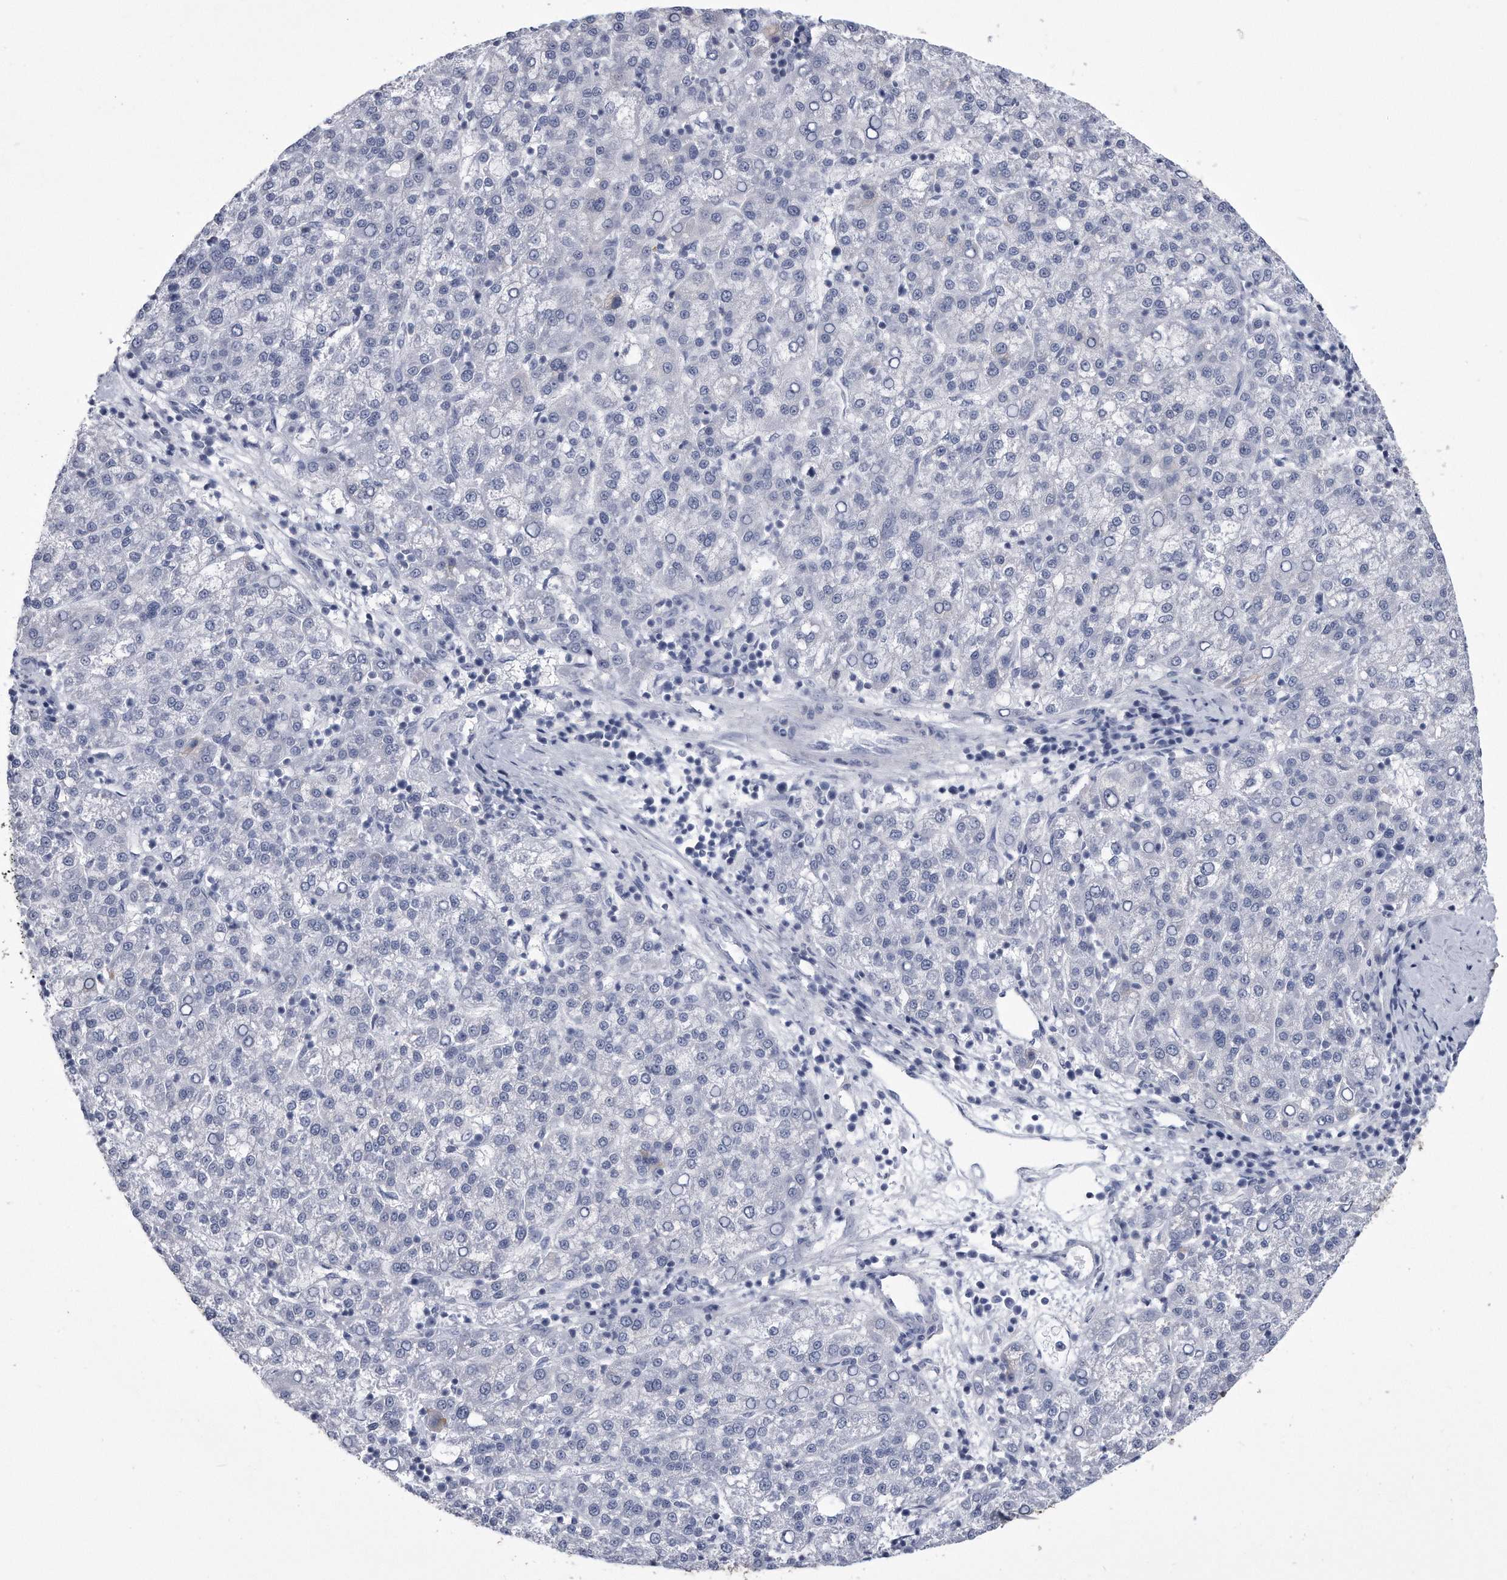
{"staining": {"intensity": "negative", "quantity": "none", "location": "none"}, "tissue": "liver cancer", "cell_type": "Tumor cells", "image_type": "cancer", "snomed": [{"axis": "morphology", "description": "Carcinoma, Hepatocellular, NOS"}, {"axis": "topography", "description": "Liver"}], "caption": "This is an IHC image of liver hepatocellular carcinoma. There is no staining in tumor cells.", "gene": "PYGB", "patient": {"sex": "female", "age": 58}}